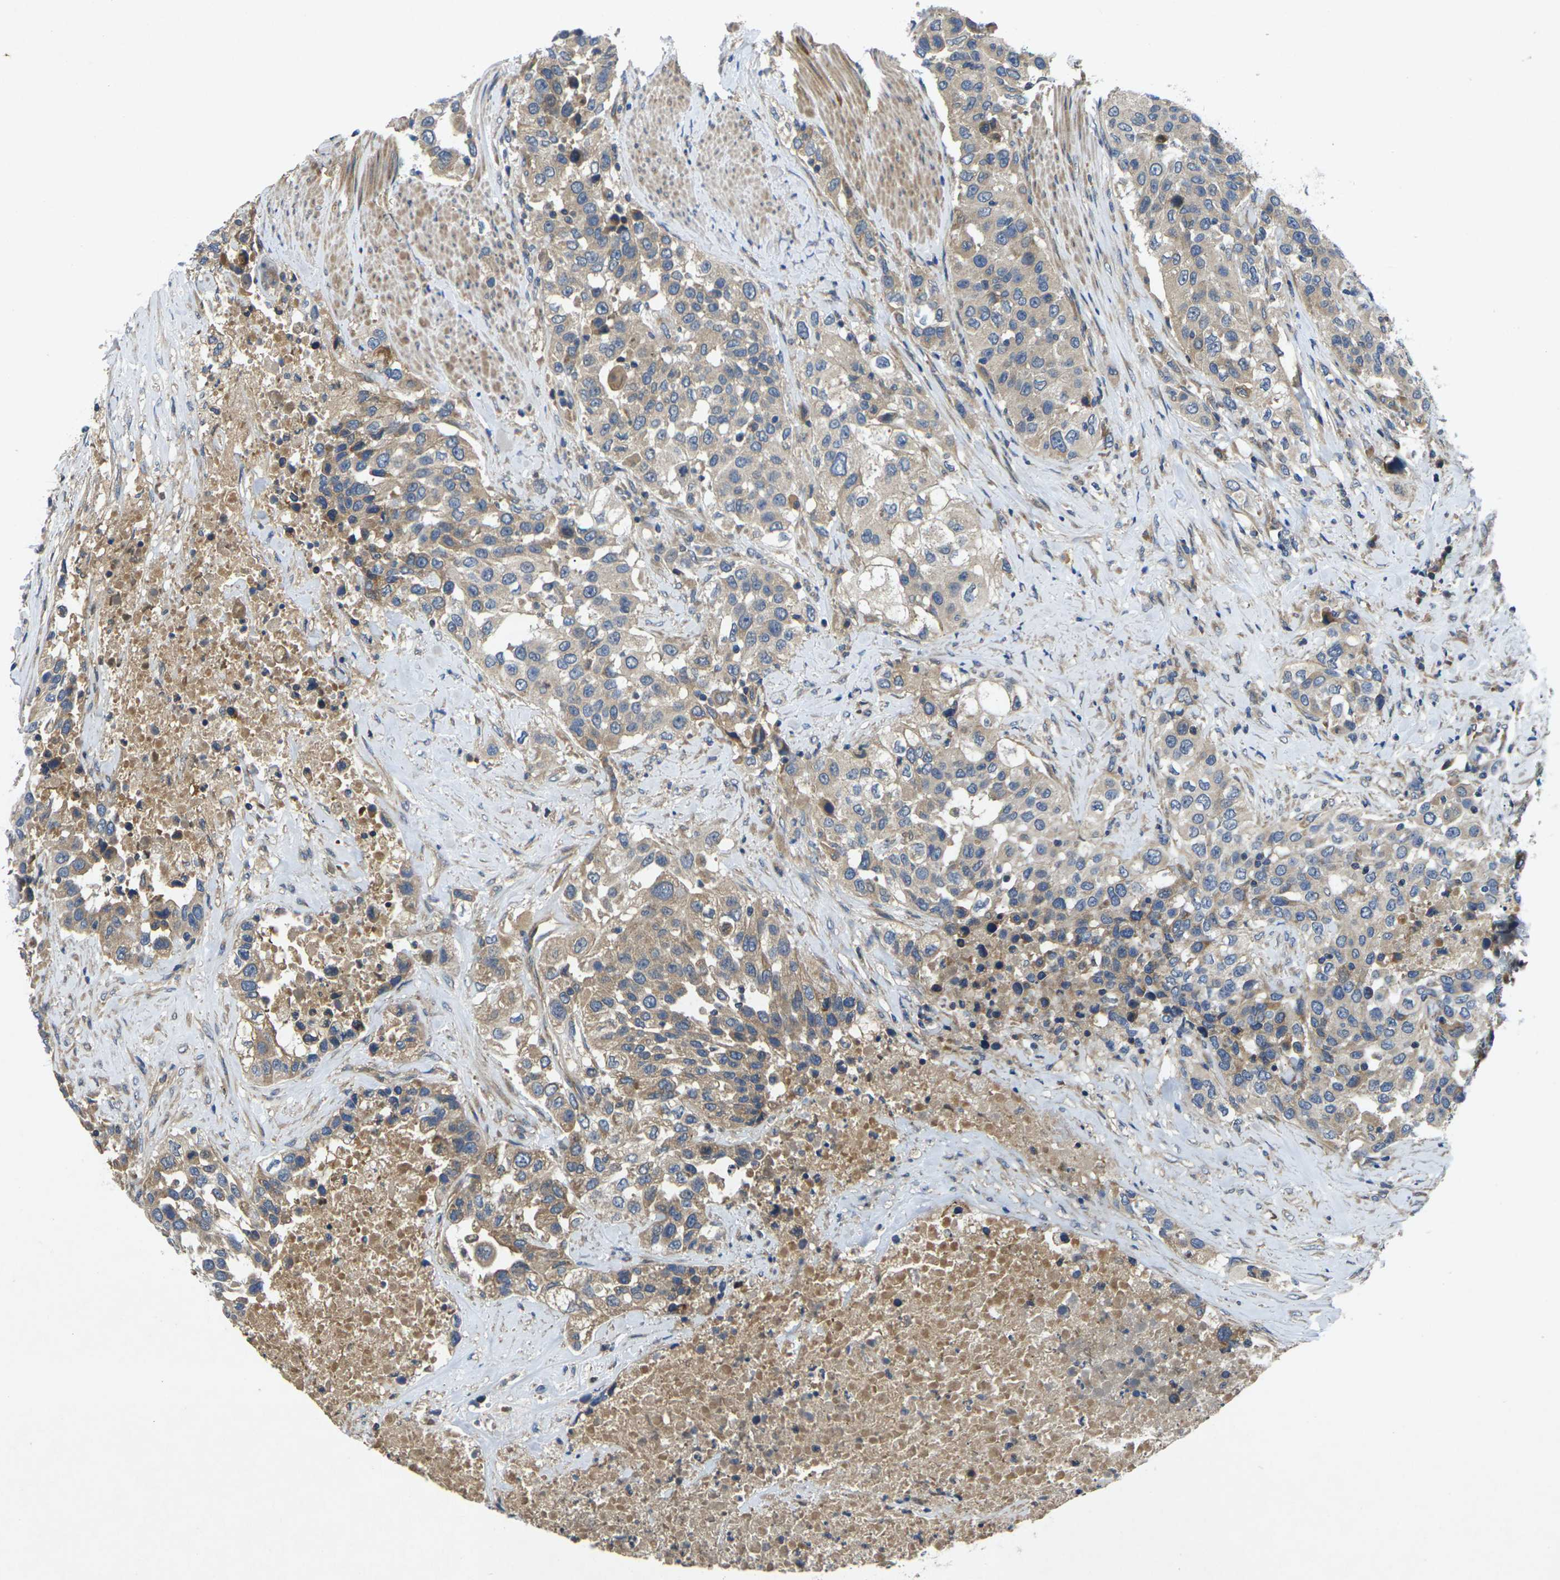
{"staining": {"intensity": "moderate", "quantity": "<25%", "location": "cytoplasmic/membranous"}, "tissue": "urothelial cancer", "cell_type": "Tumor cells", "image_type": "cancer", "snomed": [{"axis": "morphology", "description": "Urothelial carcinoma, High grade"}, {"axis": "topography", "description": "Urinary bladder"}], "caption": "Immunohistochemistry of human urothelial cancer demonstrates low levels of moderate cytoplasmic/membranous expression in approximately <25% of tumor cells.", "gene": "KIF1B", "patient": {"sex": "female", "age": 80}}